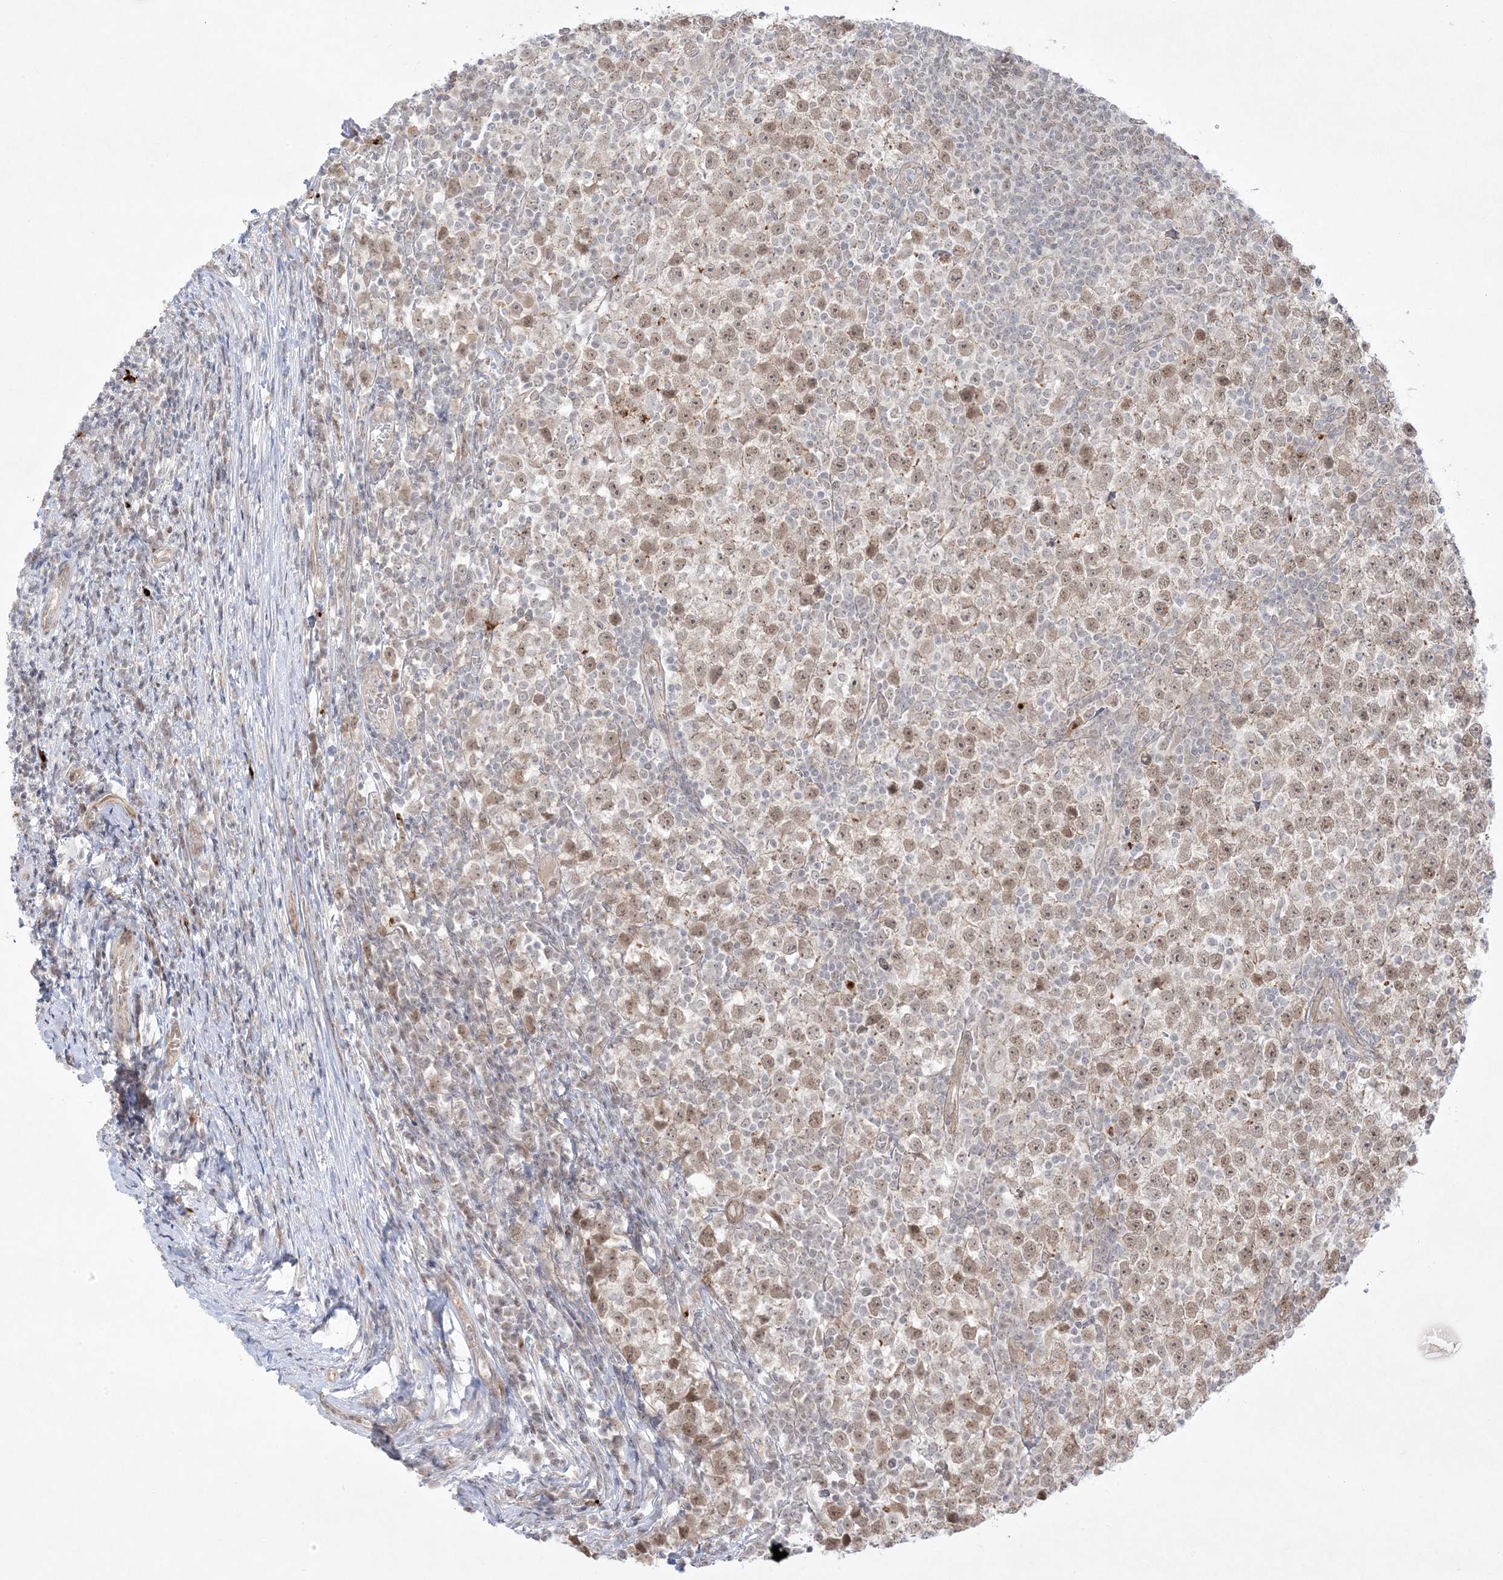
{"staining": {"intensity": "moderate", "quantity": ">75%", "location": "cytoplasmic/membranous,nuclear"}, "tissue": "testis cancer", "cell_type": "Tumor cells", "image_type": "cancer", "snomed": [{"axis": "morphology", "description": "Seminoma, NOS"}, {"axis": "topography", "description": "Testis"}], "caption": "DAB (3,3'-diaminobenzidine) immunohistochemical staining of testis cancer demonstrates moderate cytoplasmic/membranous and nuclear protein expression in about >75% of tumor cells.", "gene": "PTK6", "patient": {"sex": "male", "age": 65}}